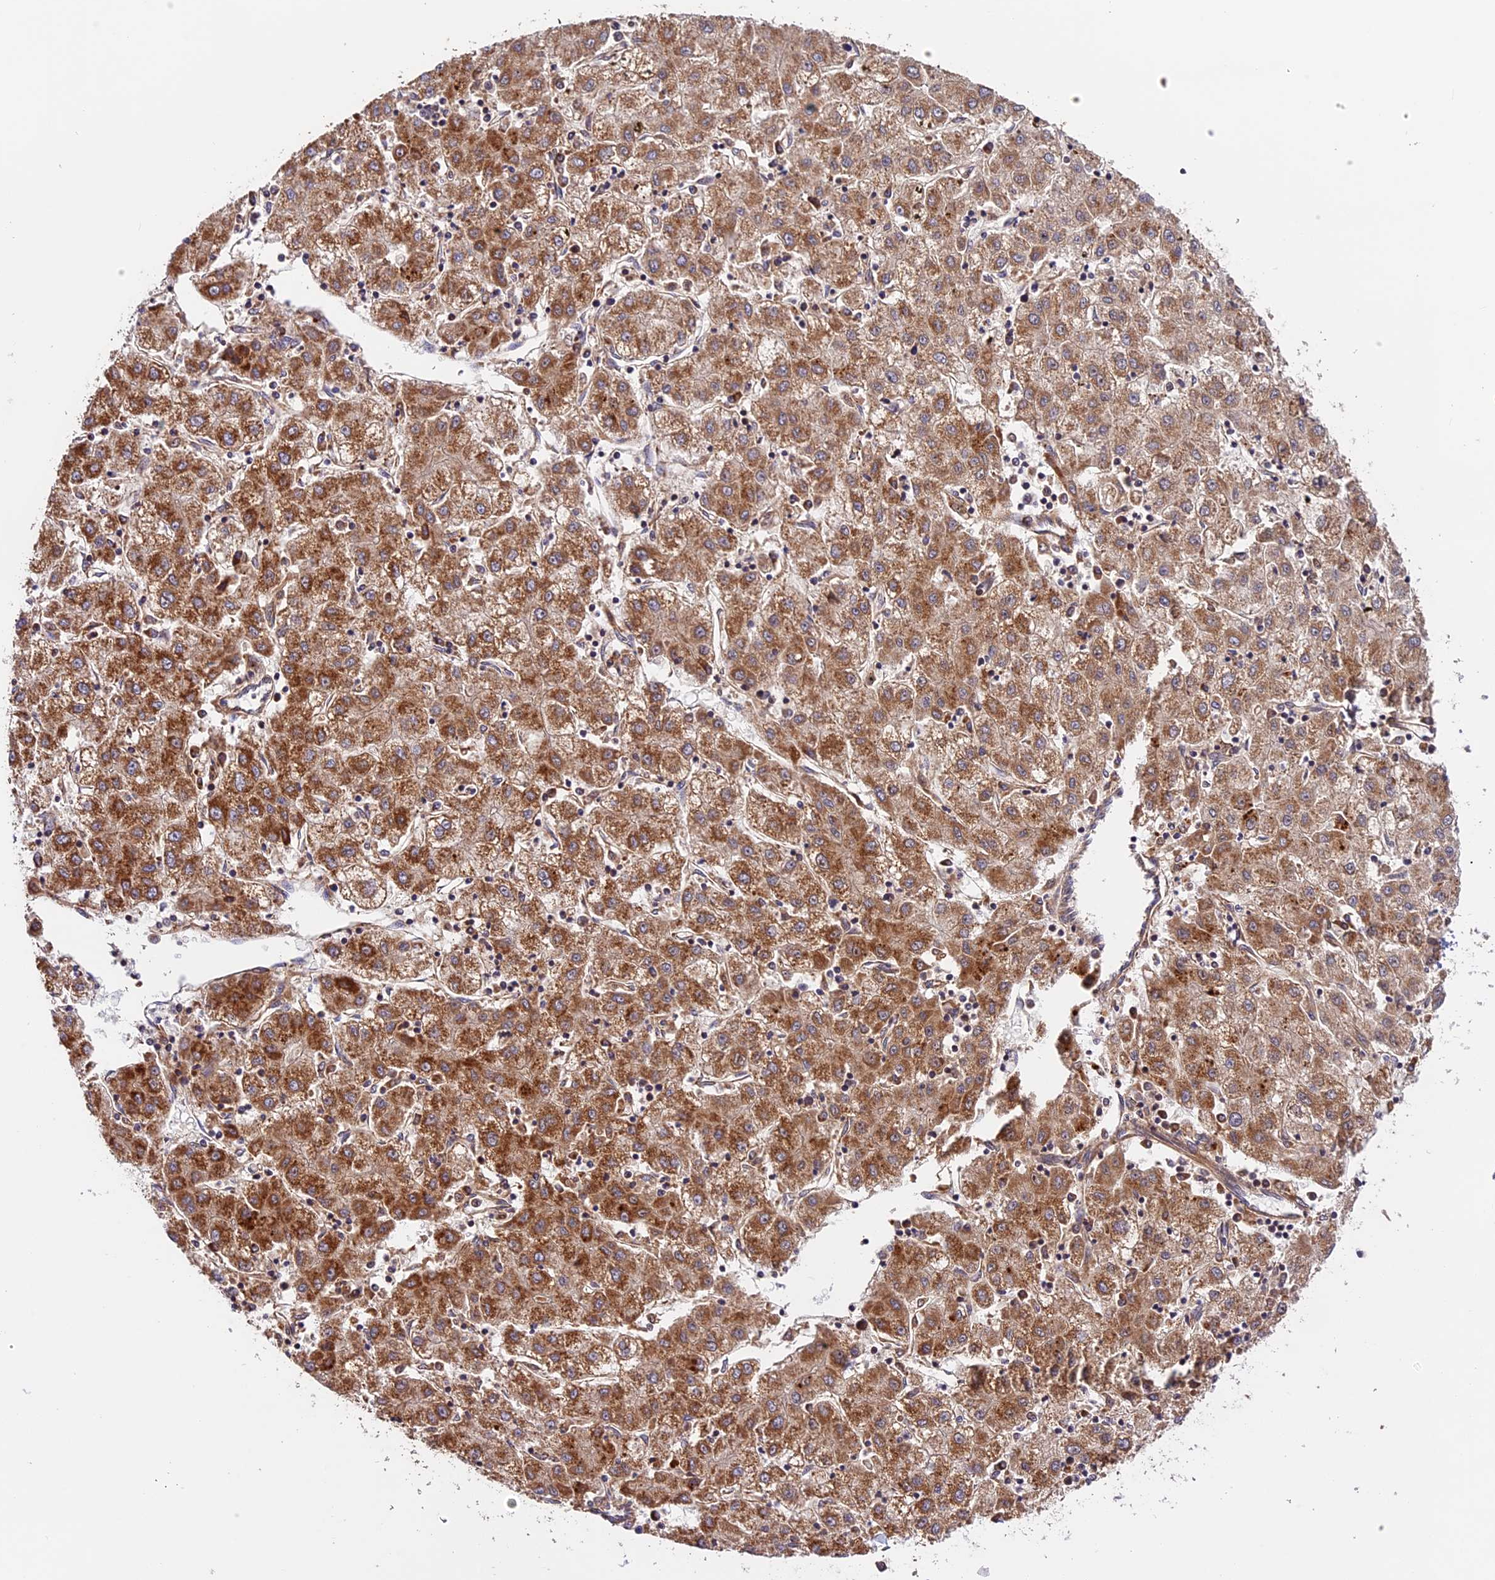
{"staining": {"intensity": "moderate", "quantity": ">75%", "location": "cytoplasmic/membranous"}, "tissue": "liver cancer", "cell_type": "Tumor cells", "image_type": "cancer", "snomed": [{"axis": "morphology", "description": "Carcinoma, Hepatocellular, NOS"}, {"axis": "topography", "description": "Liver"}], "caption": "Immunohistochemical staining of hepatocellular carcinoma (liver) displays moderate cytoplasmic/membranous protein positivity in about >75% of tumor cells.", "gene": "NDUFA8", "patient": {"sex": "male", "age": 72}}